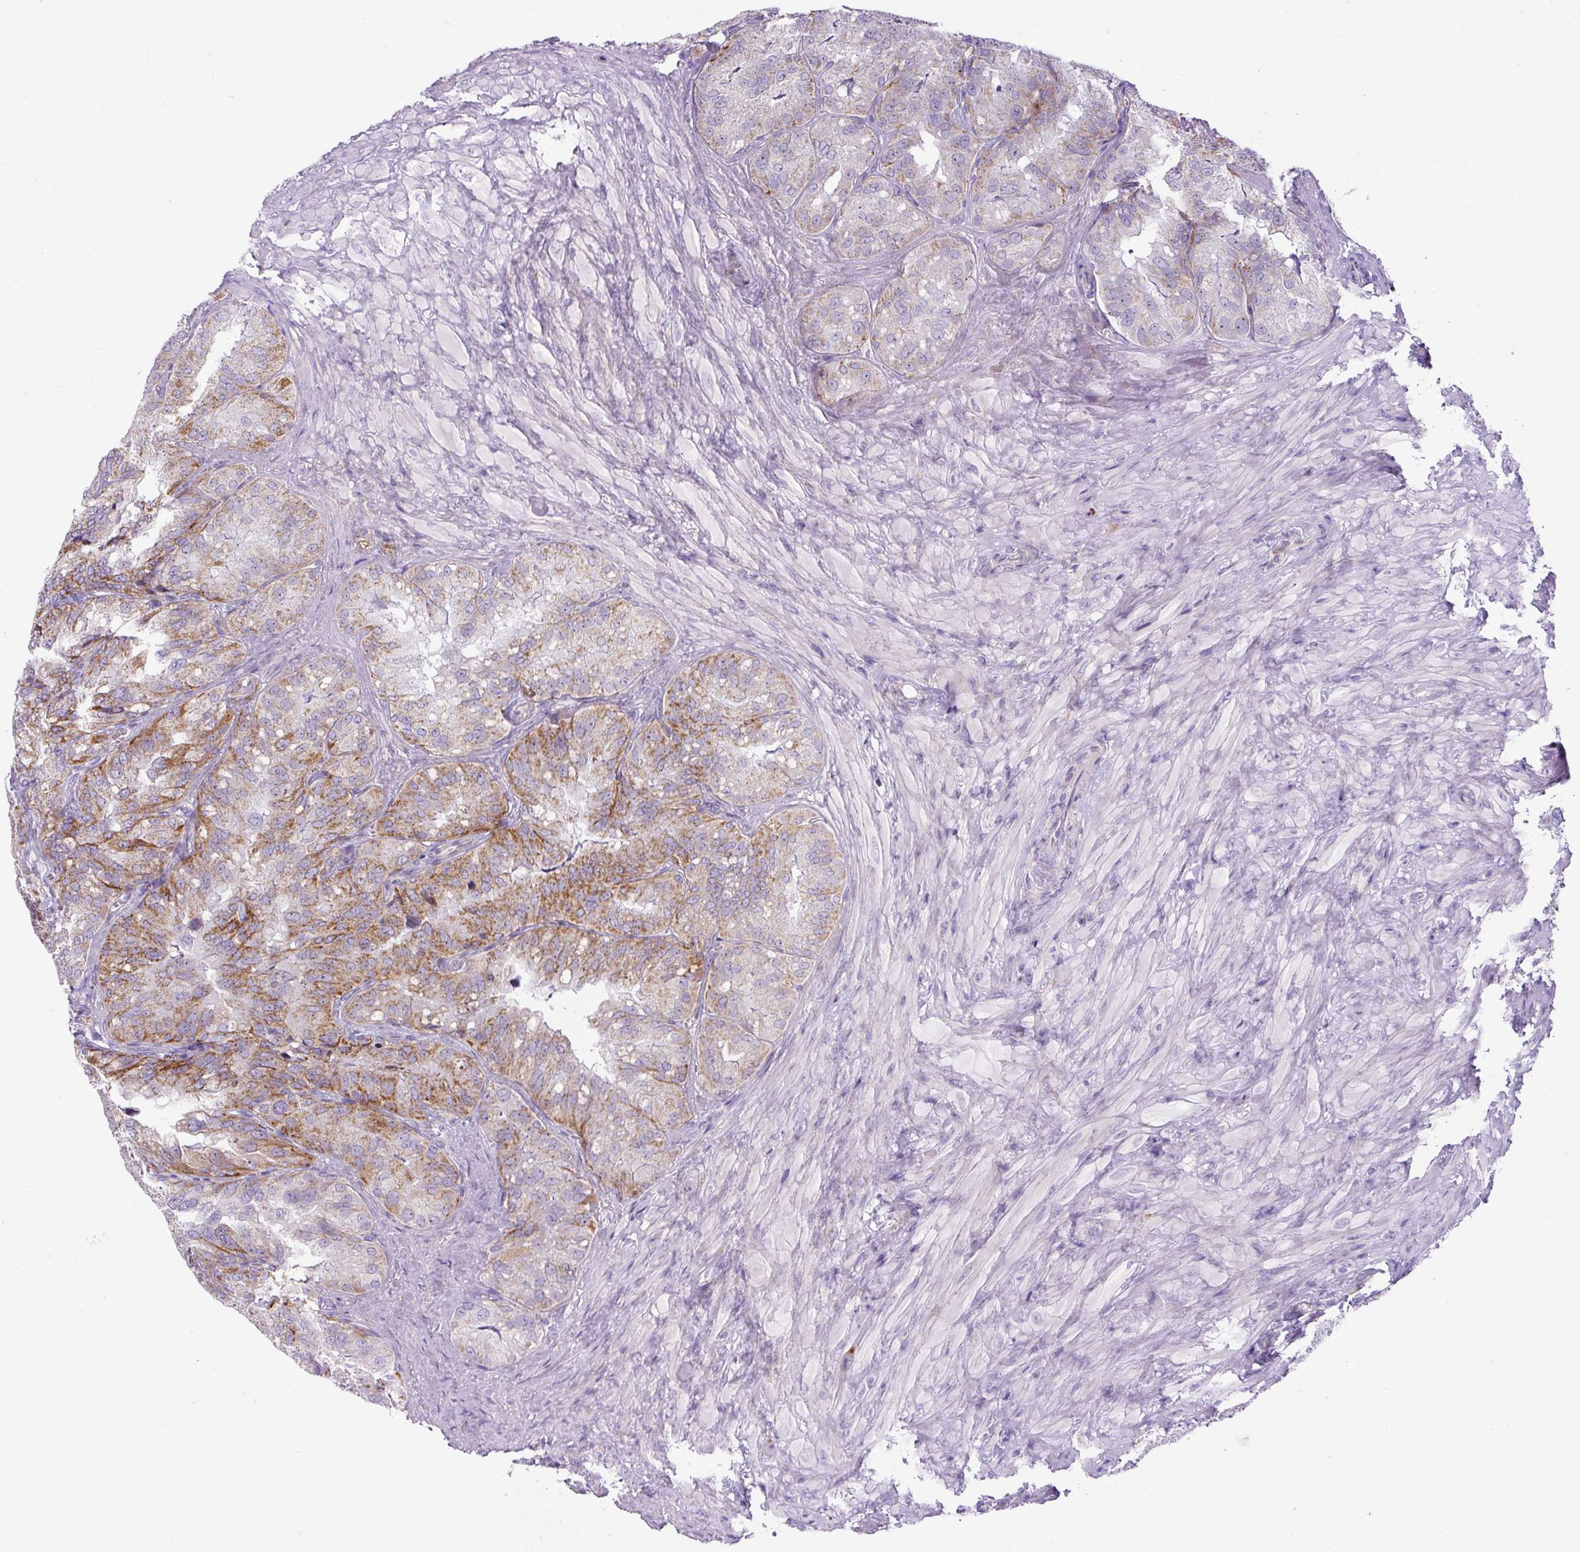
{"staining": {"intensity": "moderate", "quantity": "25%-75%", "location": "cytoplasmic/membranous"}, "tissue": "seminal vesicle", "cell_type": "Glandular cells", "image_type": "normal", "snomed": [{"axis": "morphology", "description": "Normal tissue, NOS"}, {"axis": "topography", "description": "Seminal veicle"}], "caption": "Immunohistochemical staining of benign seminal vesicle shows medium levels of moderate cytoplasmic/membranous staining in about 25%-75% of glandular cells. (IHC, brightfield microscopy, high magnification).", "gene": "ZNF596", "patient": {"sex": "male", "age": 69}}